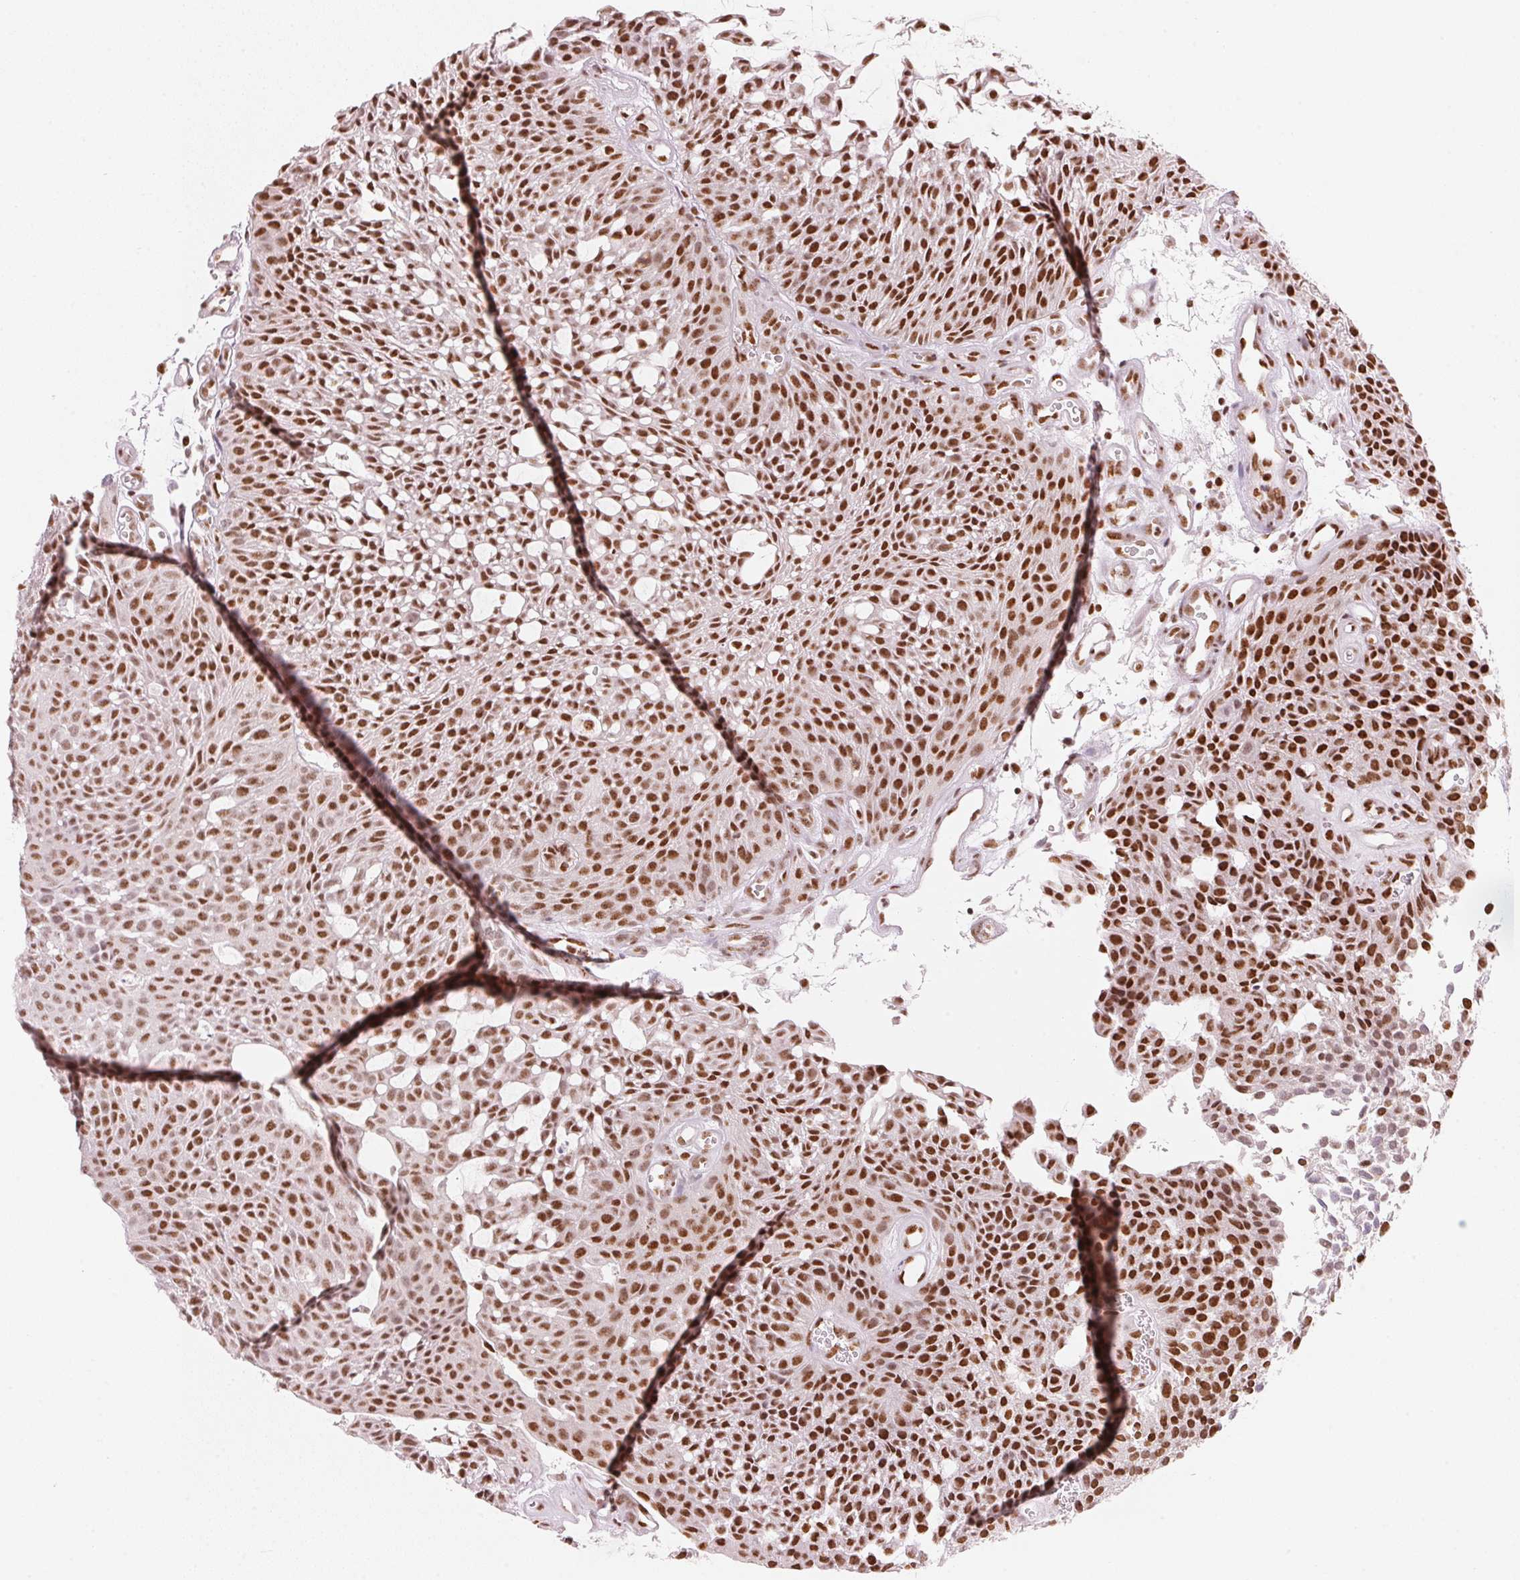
{"staining": {"intensity": "strong", "quantity": "25%-75%", "location": "nuclear"}, "tissue": "urothelial cancer", "cell_type": "Tumor cells", "image_type": "cancer", "snomed": [{"axis": "morphology", "description": "Urothelial carcinoma, NOS"}, {"axis": "topography", "description": "Urinary bladder"}], "caption": "A photomicrograph of urothelial cancer stained for a protein shows strong nuclear brown staining in tumor cells.", "gene": "NXF1", "patient": {"sex": "male", "age": 84}}